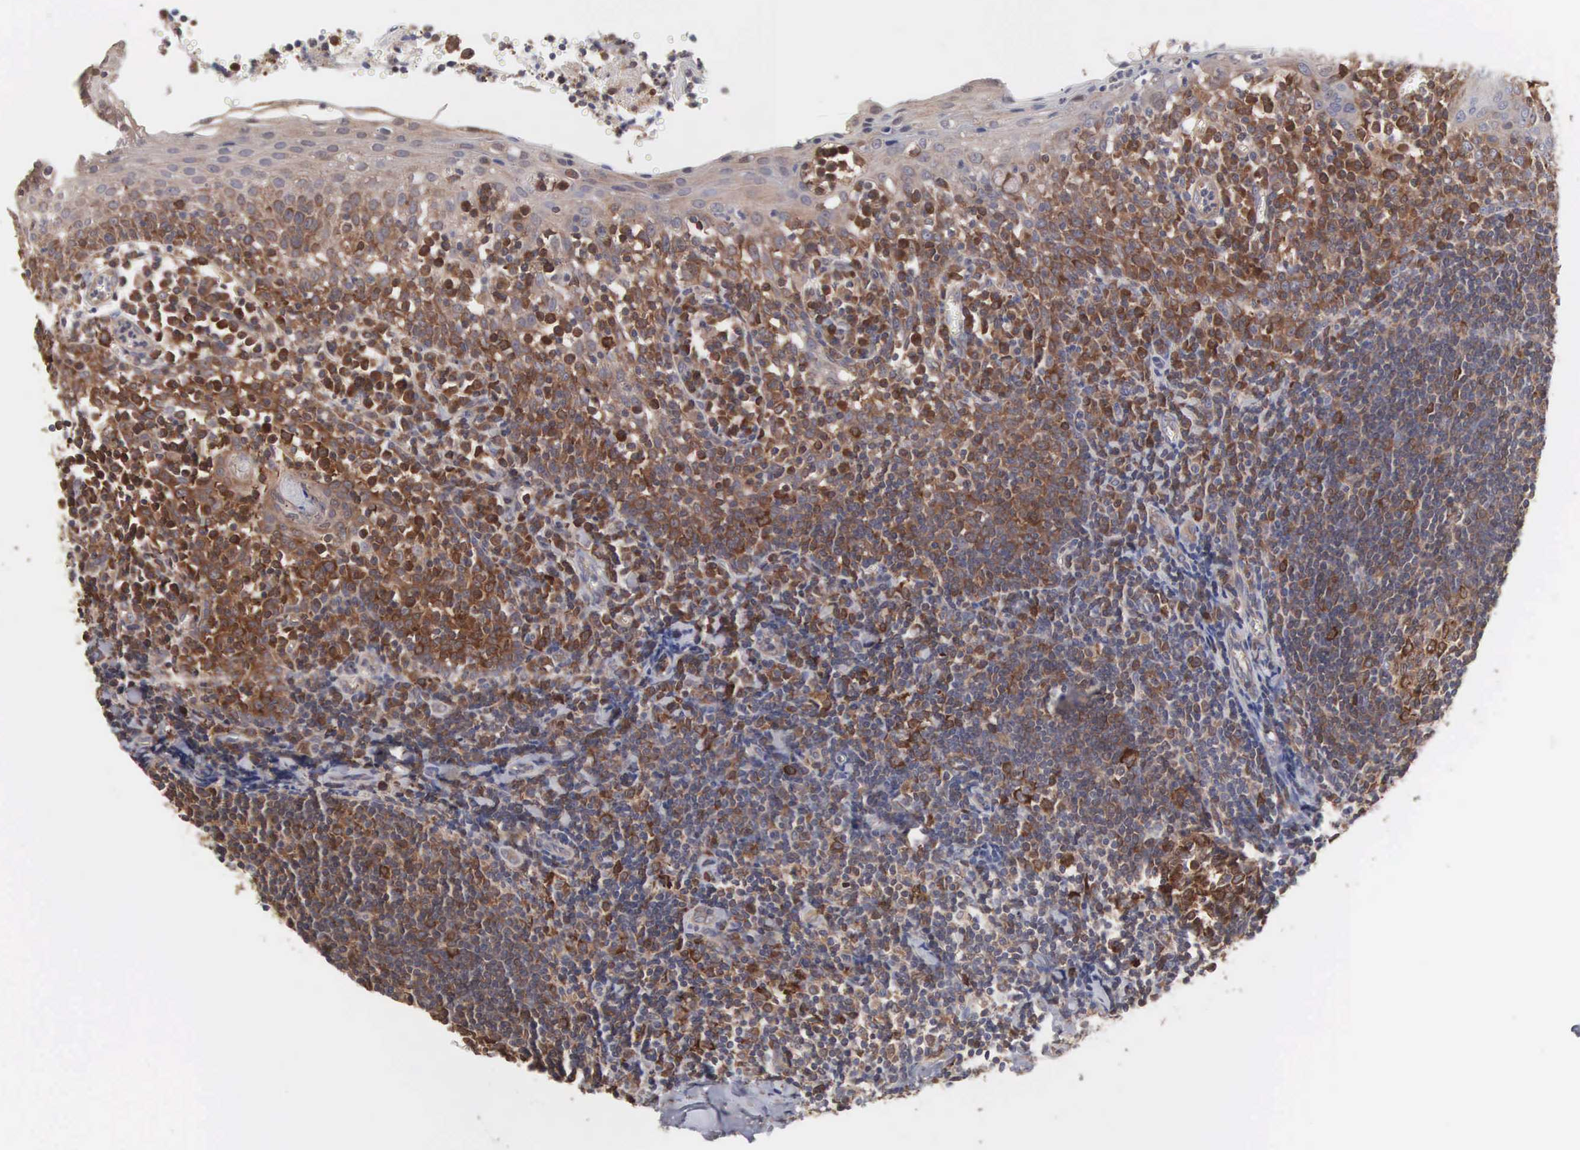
{"staining": {"intensity": "strong", "quantity": ">75%", "location": "cytoplasmic/membranous"}, "tissue": "tonsil", "cell_type": "Germinal center cells", "image_type": "normal", "snomed": [{"axis": "morphology", "description": "Normal tissue, NOS"}, {"axis": "topography", "description": "Tonsil"}], "caption": "Germinal center cells display strong cytoplasmic/membranous staining in about >75% of cells in unremarkable tonsil.", "gene": "MTHFD1", "patient": {"sex": "female", "age": 41}}